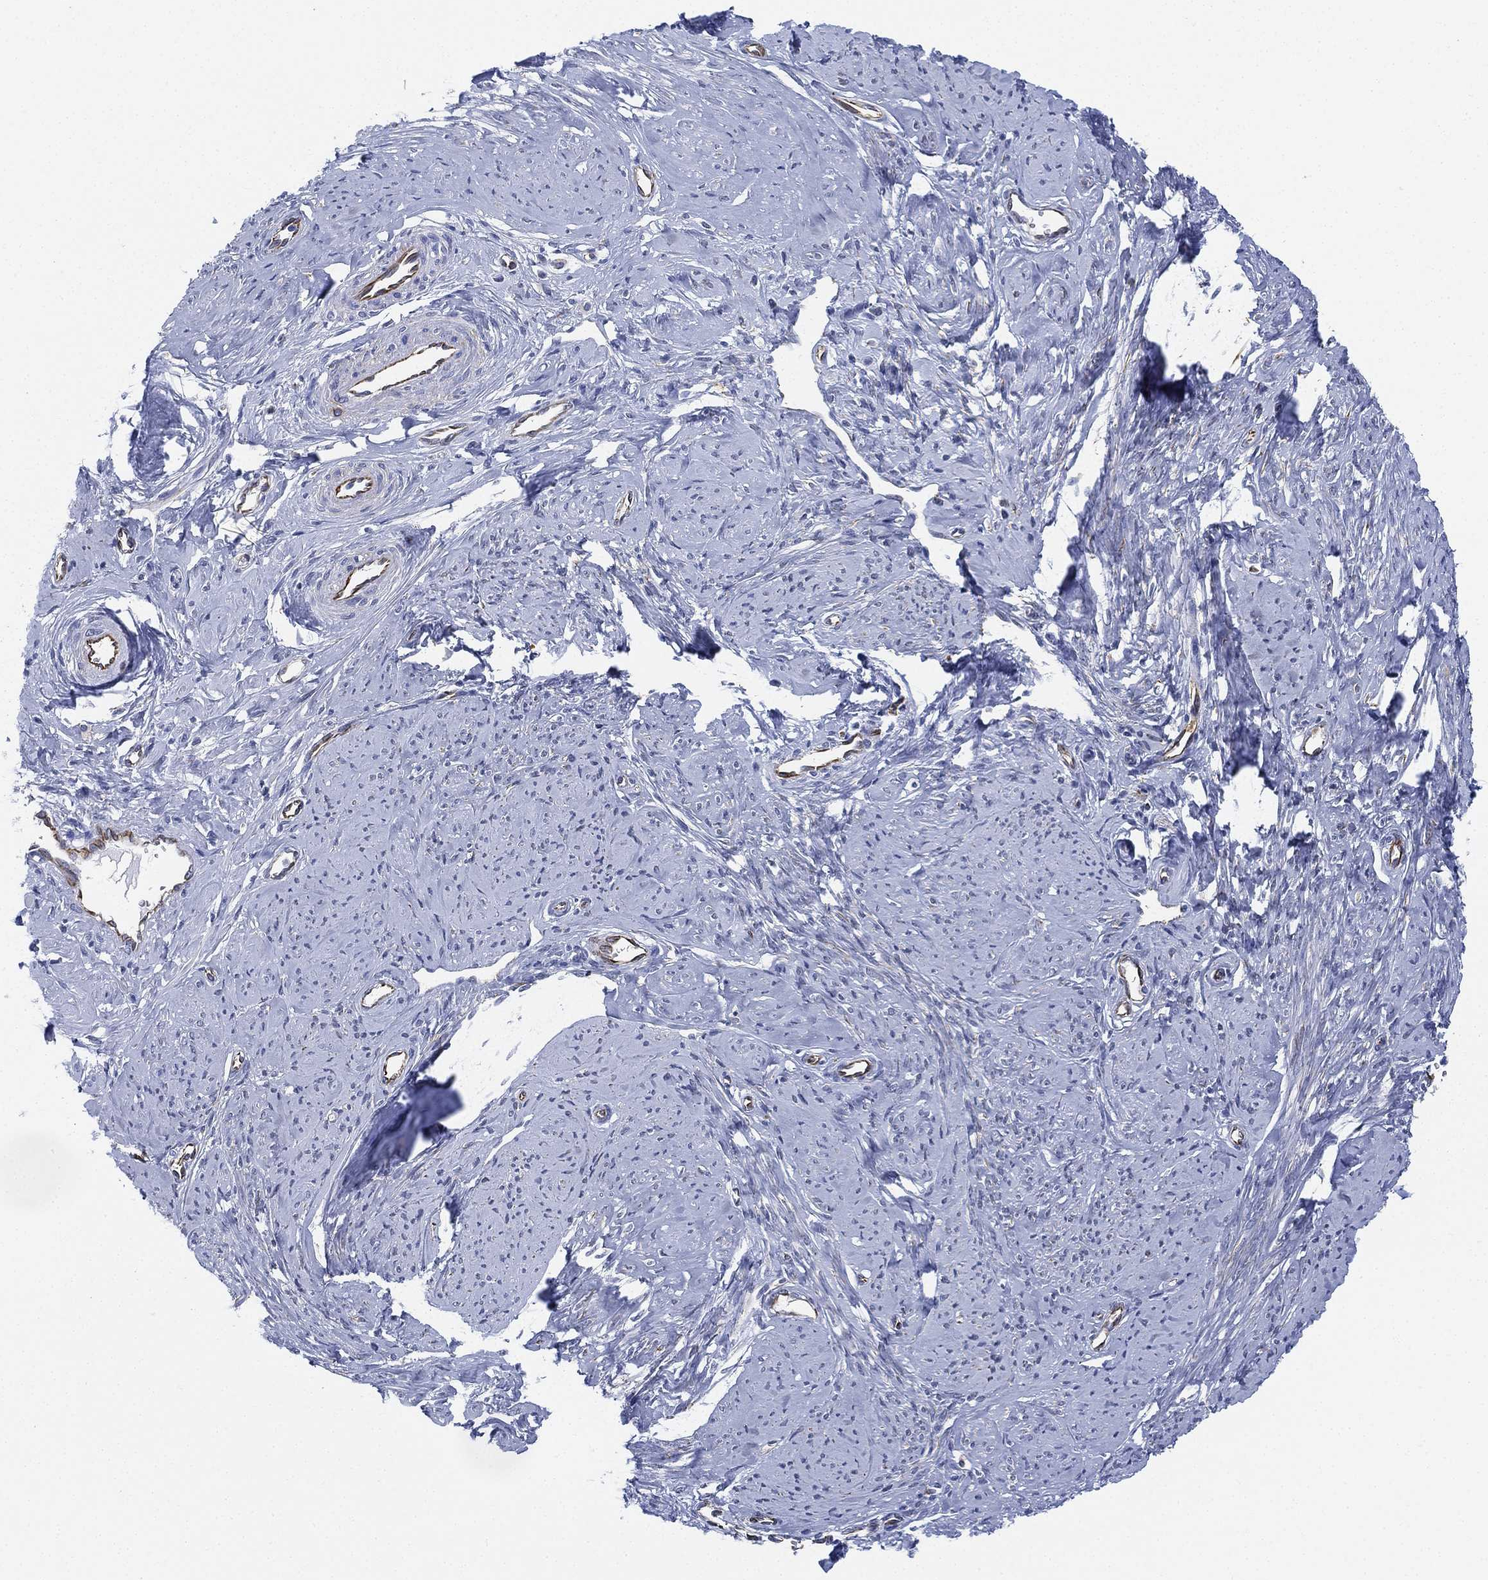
{"staining": {"intensity": "negative", "quantity": "none", "location": "none"}, "tissue": "smooth muscle", "cell_type": "Smooth muscle cells", "image_type": "normal", "snomed": [{"axis": "morphology", "description": "Normal tissue, NOS"}, {"axis": "topography", "description": "Smooth muscle"}], "caption": "This is a photomicrograph of immunohistochemistry staining of unremarkable smooth muscle, which shows no positivity in smooth muscle cells. (DAB (3,3'-diaminobenzidine) immunohistochemistry (IHC) with hematoxylin counter stain).", "gene": "PSKH2", "patient": {"sex": "female", "age": 48}}